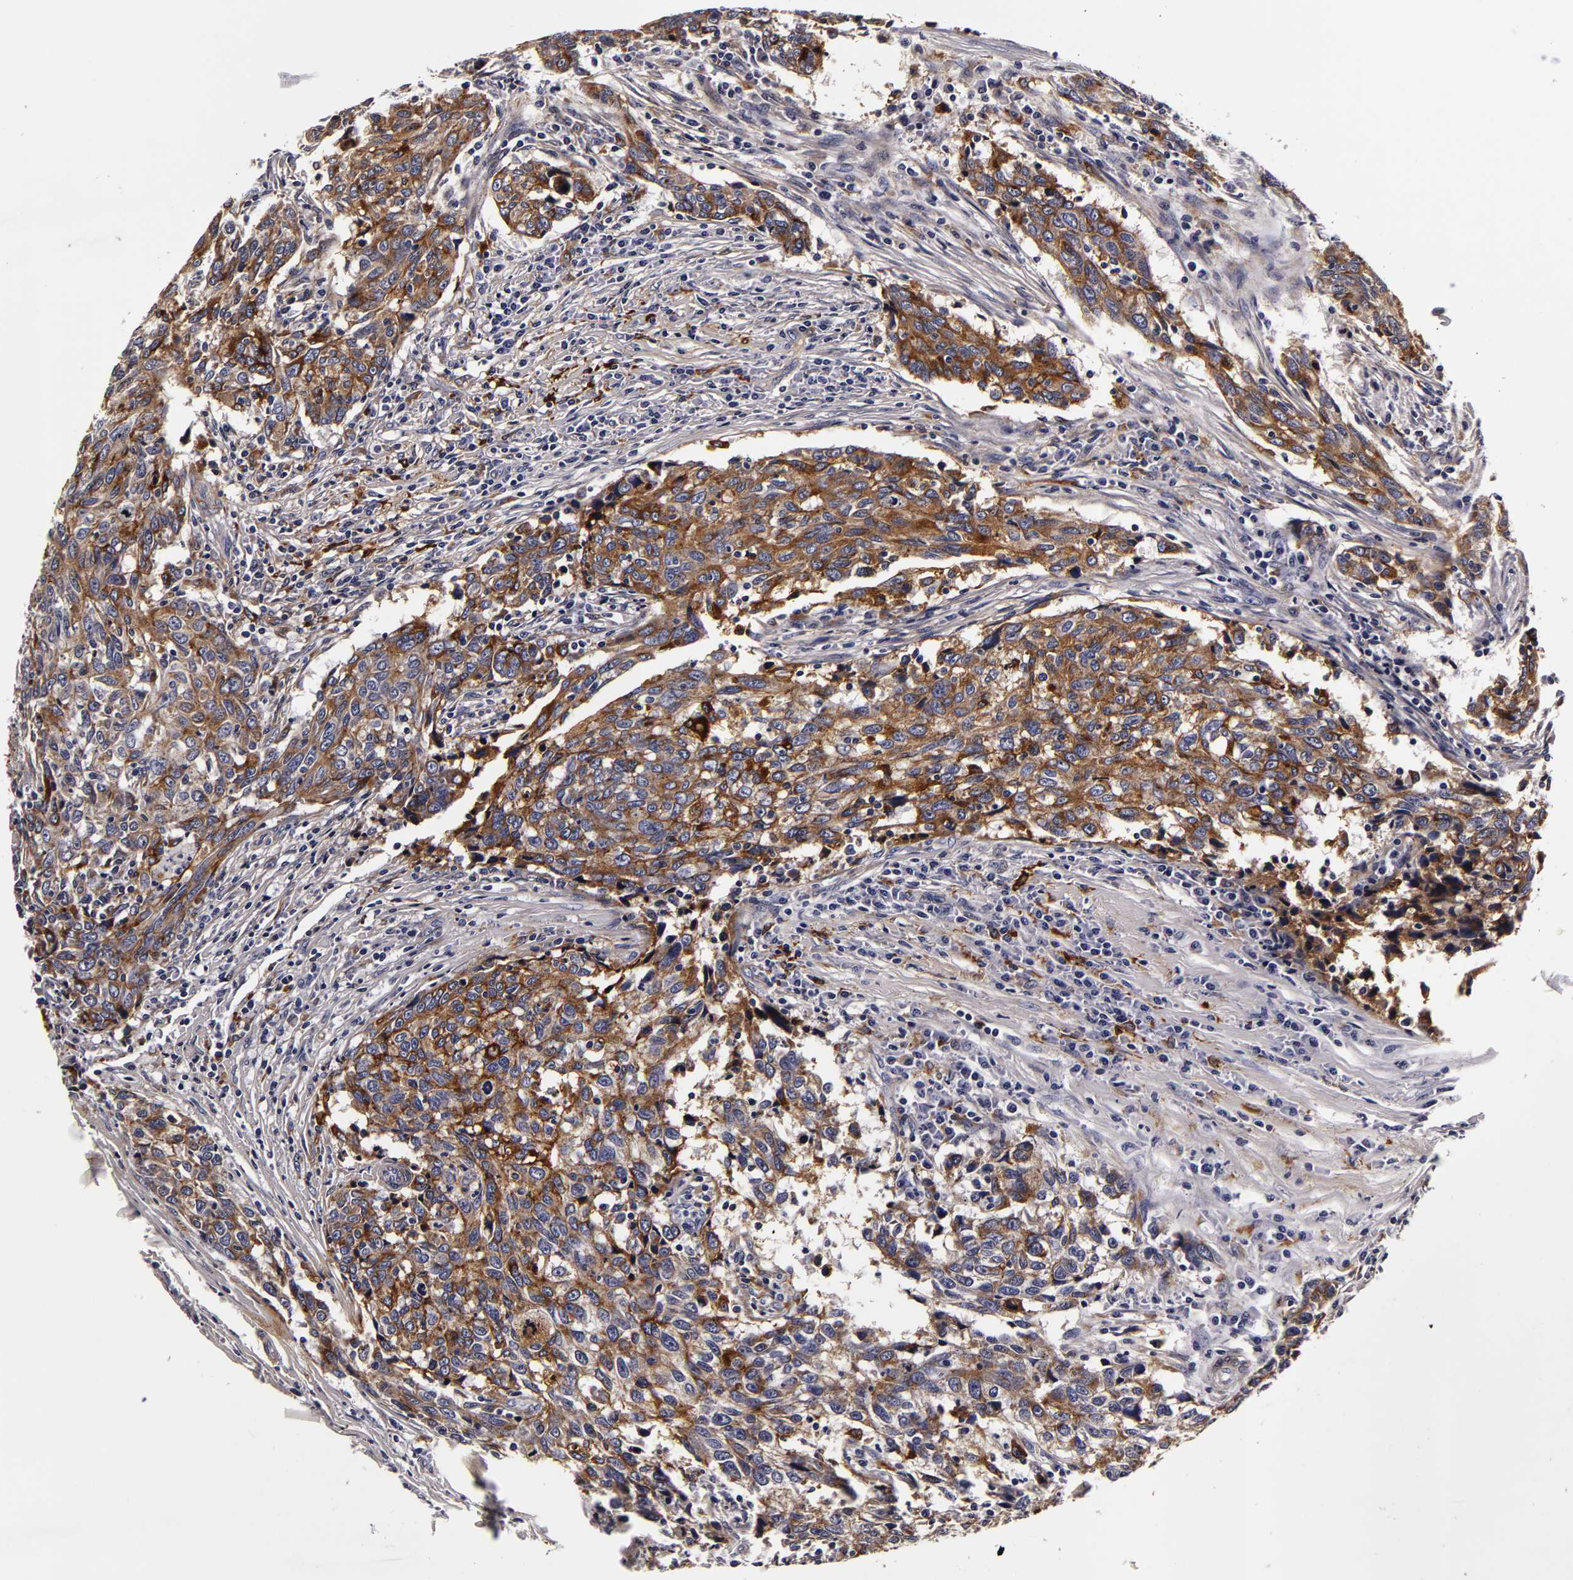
{"staining": {"intensity": "moderate", "quantity": "25%-75%", "location": "cytoplasmic/membranous"}, "tissue": "breast cancer", "cell_type": "Tumor cells", "image_type": "cancer", "snomed": [{"axis": "morphology", "description": "Duct carcinoma"}, {"axis": "topography", "description": "Breast"}], "caption": "About 25%-75% of tumor cells in human breast cancer display moderate cytoplasmic/membranous protein staining as visualized by brown immunohistochemical staining.", "gene": "LGALS3BP", "patient": {"sex": "female", "age": 50}}